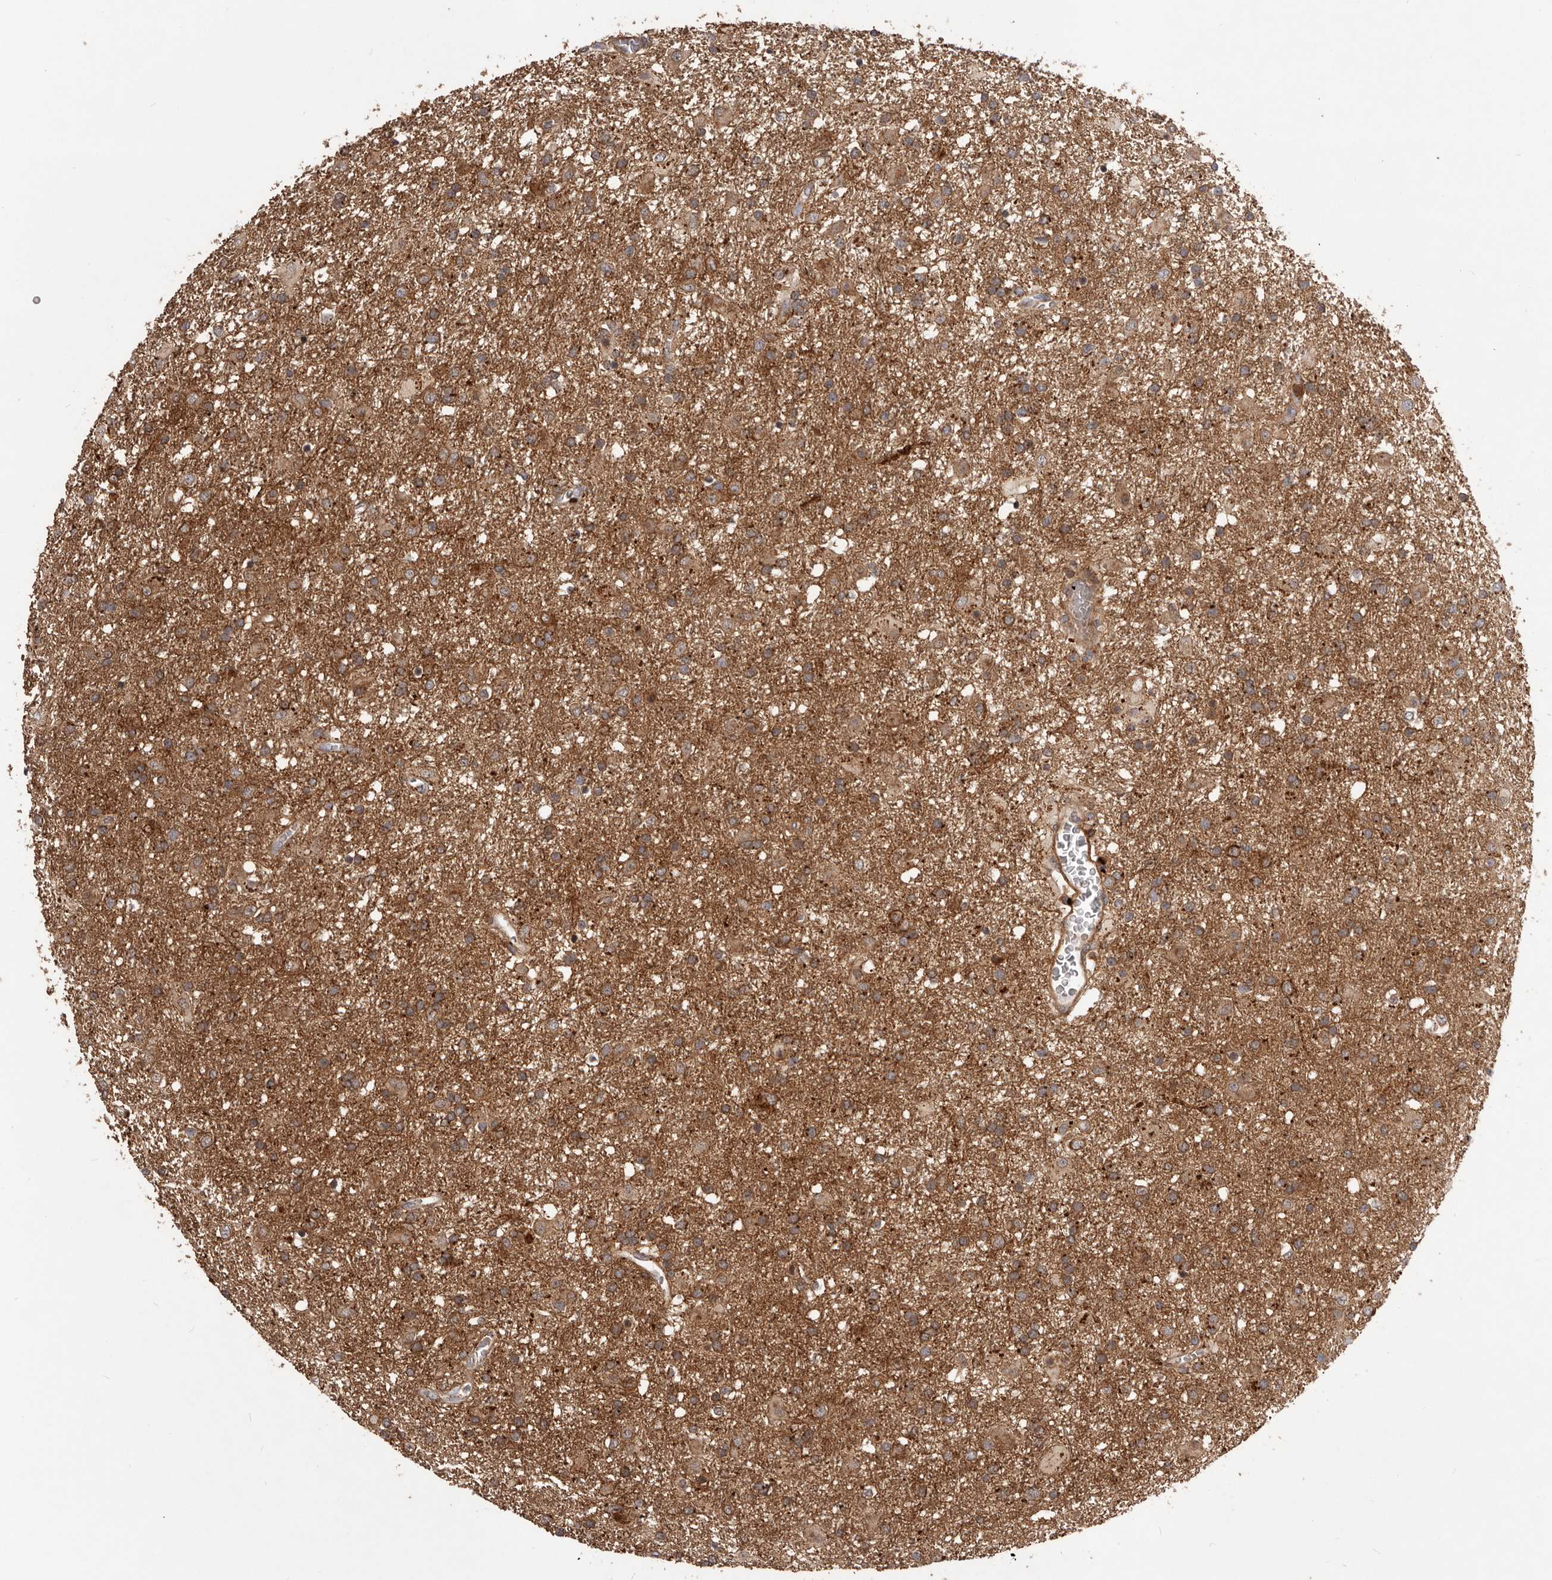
{"staining": {"intensity": "moderate", "quantity": ">75%", "location": "cytoplasmic/membranous"}, "tissue": "glioma", "cell_type": "Tumor cells", "image_type": "cancer", "snomed": [{"axis": "morphology", "description": "Glioma, malignant, Low grade"}, {"axis": "topography", "description": "Brain"}], "caption": "Protein expression analysis of malignant low-grade glioma exhibits moderate cytoplasmic/membranous staining in about >75% of tumor cells. The protein is stained brown, and the nuclei are stained in blue (DAB (3,3'-diaminobenzidine) IHC with brightfield microscopy, high magnification).", "gene": "GLIPR2", "patient": {"sex": "male", "age": 65}}